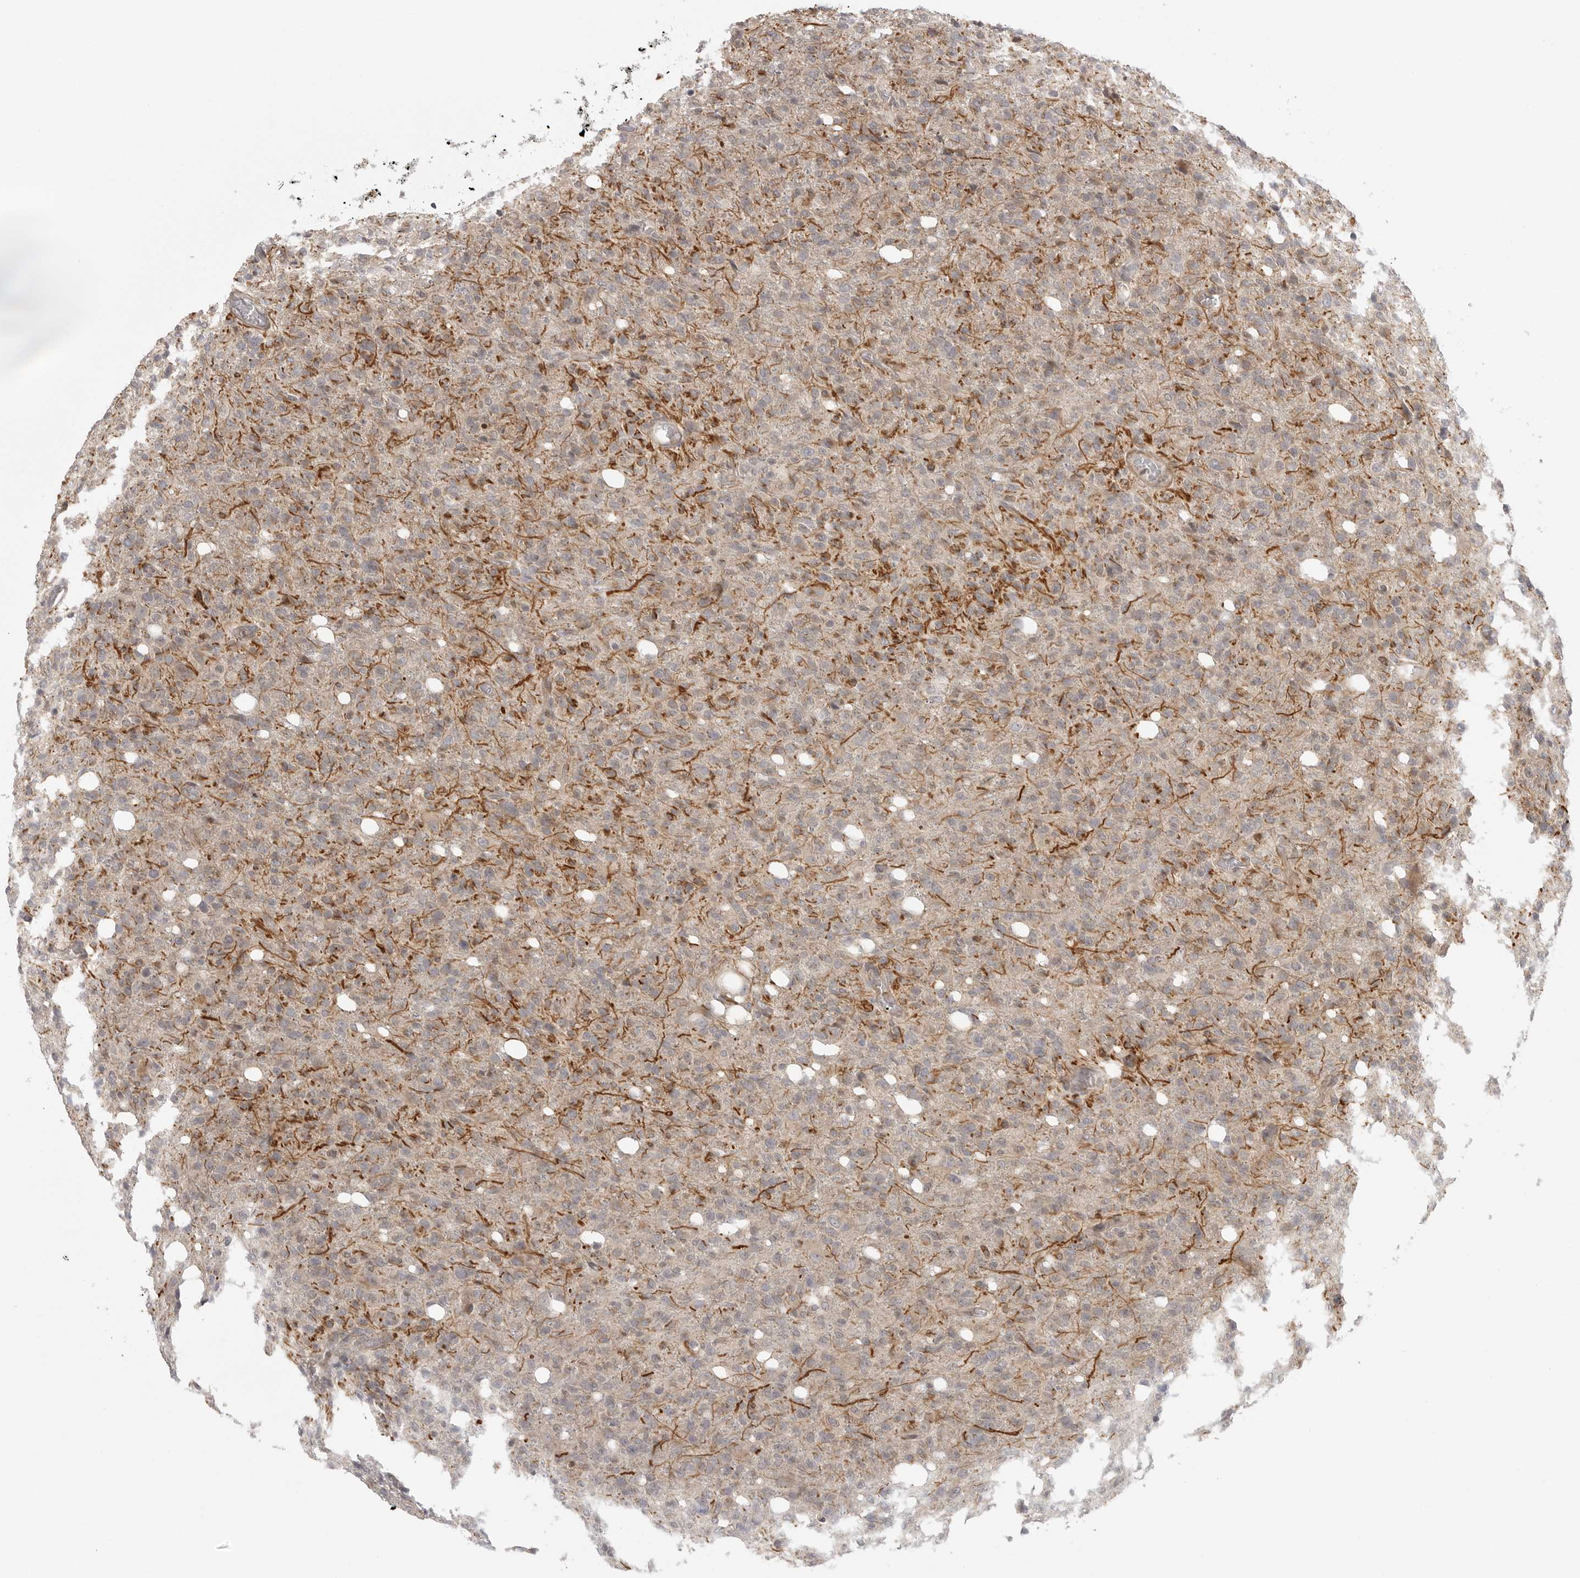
{"staining": {"intensity": "moderate", "quantity": "<25%", "location": "cytoplasmic/membranous"}, "tissue": "glioma", "cell_type": "Tumor cells", "image_type": "cancer", "snomed": [{"axis": "morphology", "description": "Glioma, malignant, High grade"}, {"axis": "topography", "description": "Brain"}], "caption": "Immunohistochemistry staining of high-grade glioma (malignant), which shows low levels of moderate cytoplasmic/membranous expression in approximately <25% of tumor cells indicating moderate cytoplasmic/membranous protein expression. The staining was performed using DAB (3,3'-diaminobenzidine) (brown) for protein detection and nuclei were counterstained in hematoxylin (blue).", "gene": "CCPG1", "patient": {"sex": "female", "age": 57}}